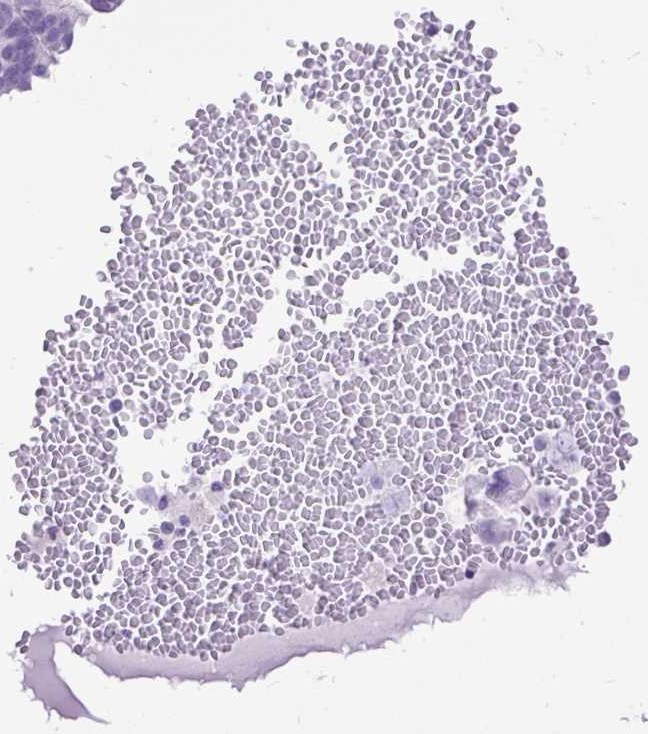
{"staining": {"intensity": "negative", "quantity": "none", "location": "none"}, "tissue": "ovarian cancer", "cell_type": "Tumor cells", "image_type": "cancer", "snomed": [{"axis": "morphology", "description": "Cystadenocarcinoma, serous, NOS"}, {"axis": "topography", "description": "Ovary"}], "caption": "Immunohistochemistry (IHC) photomicrograph of neoplastic tissue: human ovarian cancer stained with DAB exhibits no significant protein expression in tumor cells.", "gene": "HEY1", "patient": {"sex": "female", "age": 56}}